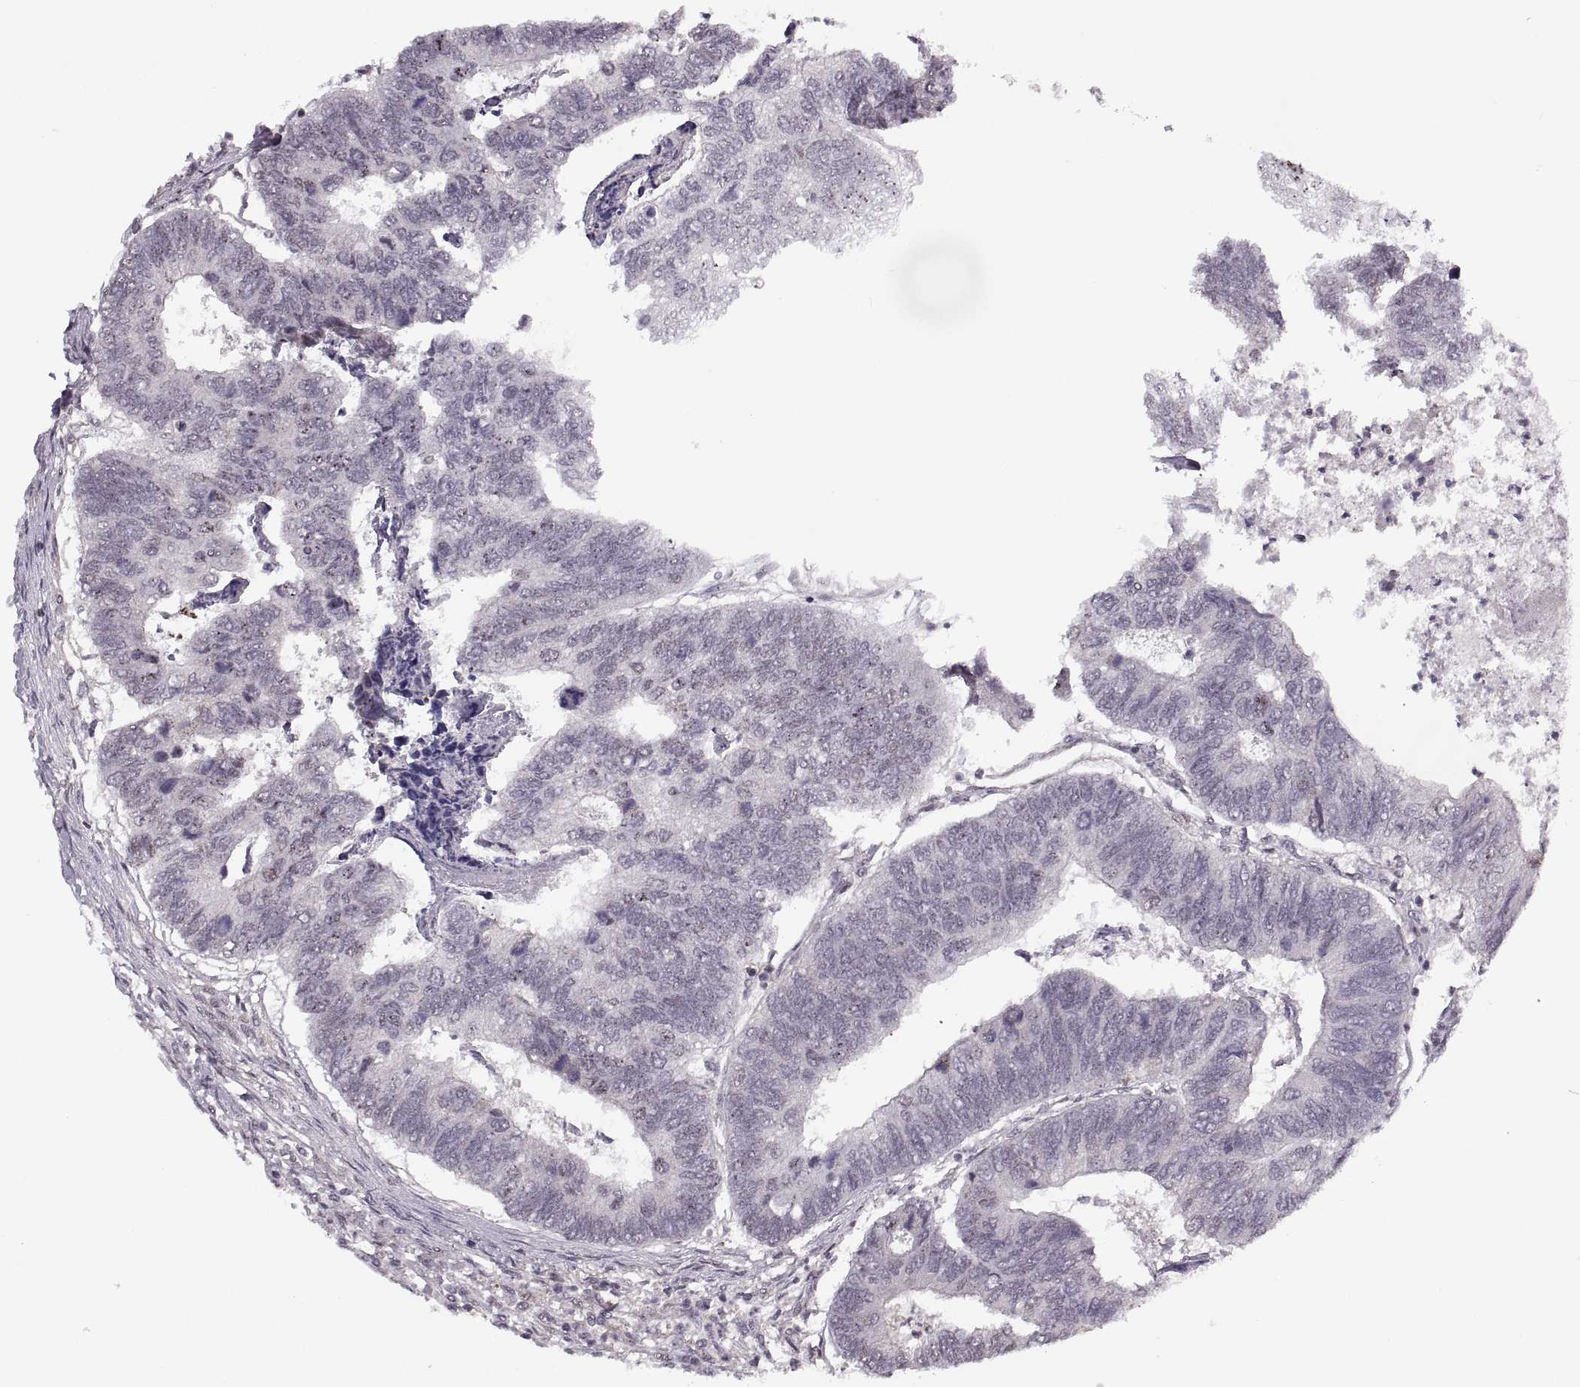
{"staining": {"intensity": "negative", "quantity": "none", "location": "none"}, "tissue": "colorectal cancer", "cell_type": "Tumor cells", "image_type": "cancer", "snomed": [{"axis": "morphology", "description": "Adenocarcinoma, NOS"}, {"axis": "topography", "description": "Colon"}], "caption": "This is an IHC photomicrograph of human colorectal cancer. There is no staining in tumor cells.", "gene": "LUZP2", "patient": {"sex": "female", "age": 67}}